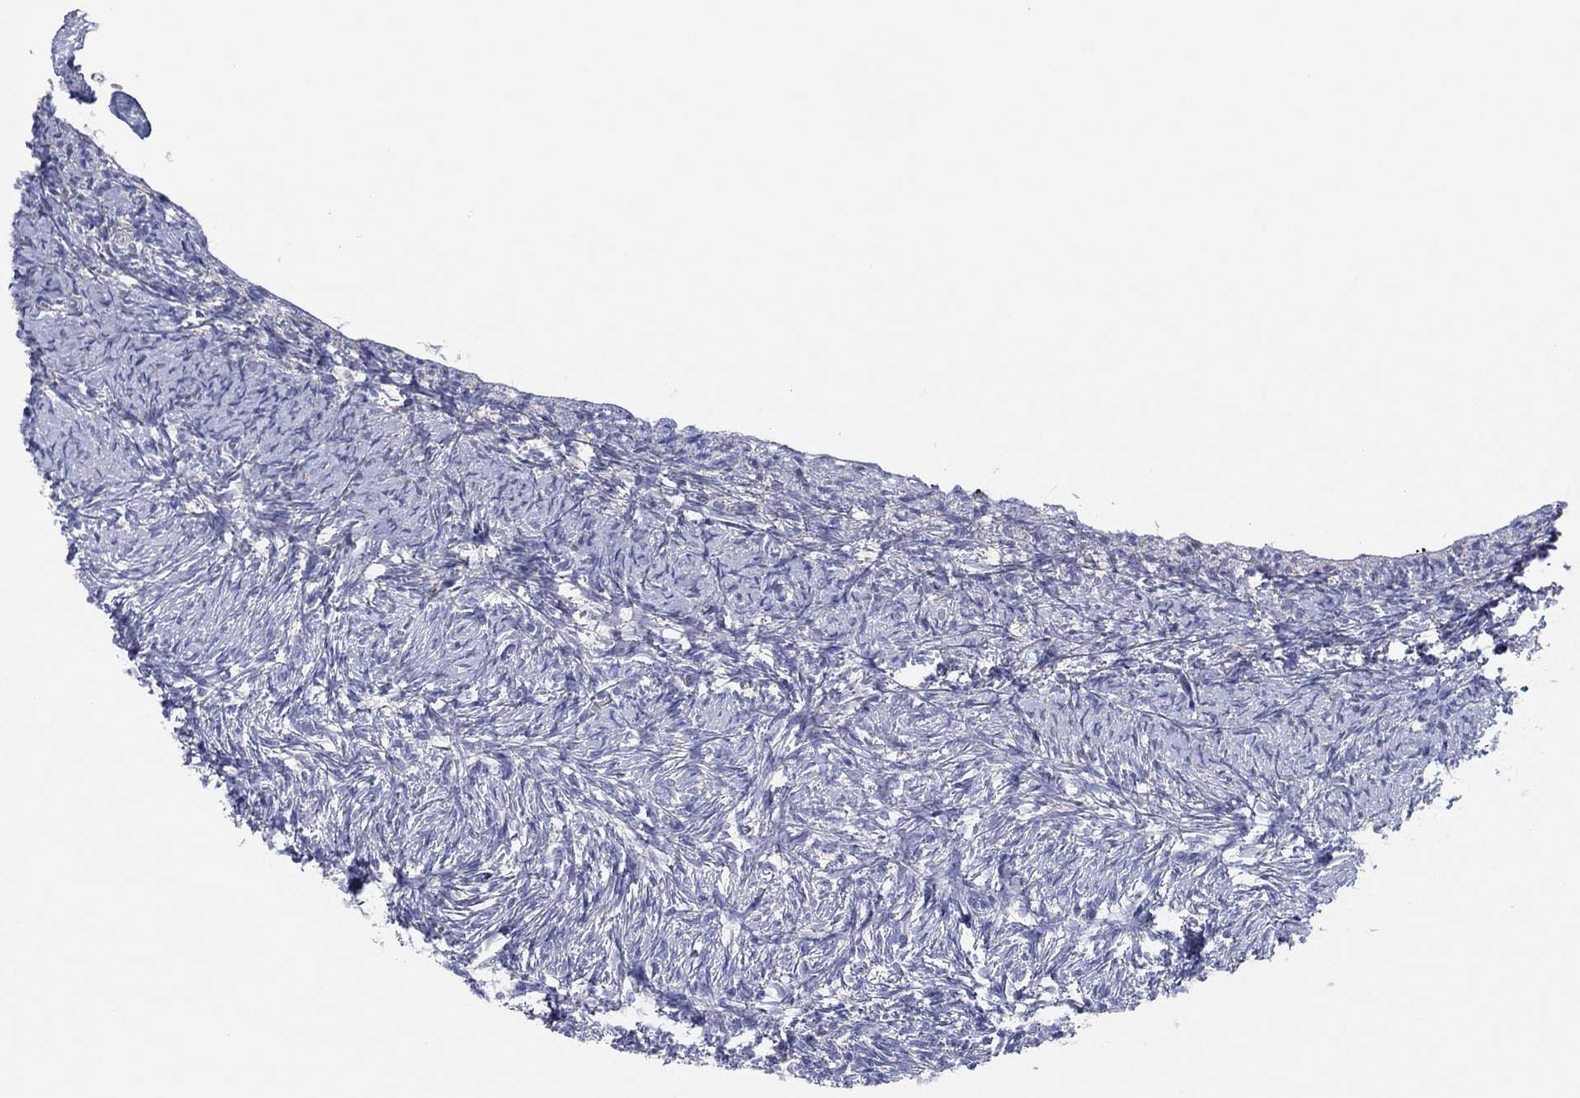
{"staining": {"intensity": "negative", "quantity": "none", "location": "none"}, "tissue": "ovary", "cell_type": "Follicle cells", "image_type": "normal", "snomed": [{"axis": "morphology", "description": "Normal tissue, NOS"}, {"axis": "topography", "description": "Ovary"}], "caption": "This is a micrograph of immunohistochemistry (IHC) staining of unremarkable ovary, which shows no positivity in follicle cells. (Stains: DAB (3,3'-diaminobenzidine) immunohistochemistry with hematoxylin counter stain, Microscopy: brightfield microscopy at high magnification).", "gene": "TMEM40", "patient": {"sex": "female", "age": 43}}